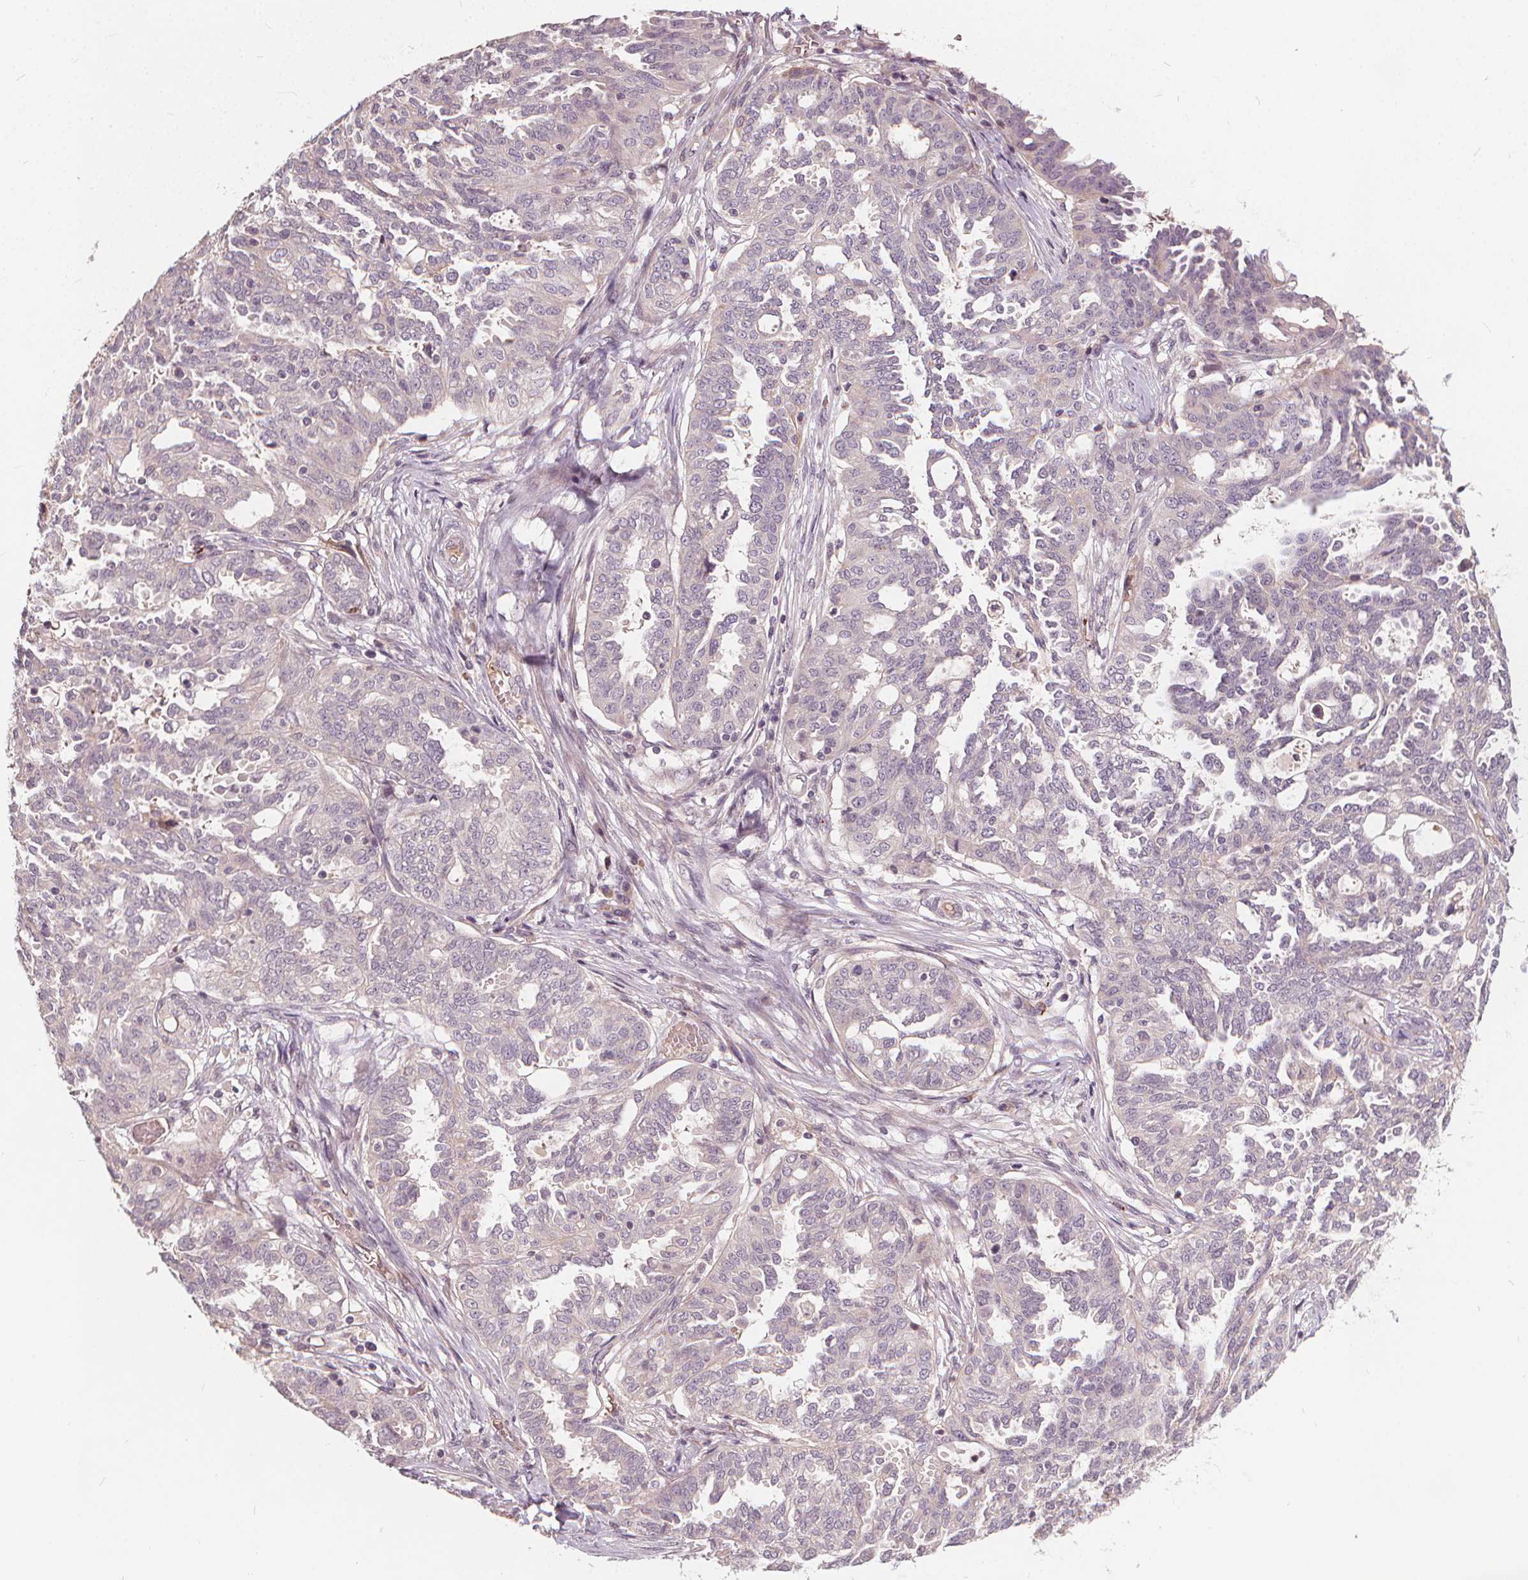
{"staining": {"intensity": "negative", "quantity": "none", "location": "none"}, "tissue": "ovarian cancer", "cell_type": "Tumor cells", "image_type": "cancer", "snomed": [{"axis": "morphology", "description": "Cystadenocarcinoma, serous, NOS"}, {"axis": "topography", "description": "Ovary"}], "caption": "This is an IHC micrograph of human serous cystadenocarcinoma (ovarian). There is no positivity in tumor cells.", "gene": "IPO13", "patient": {"sex": "female", "age": 67}}